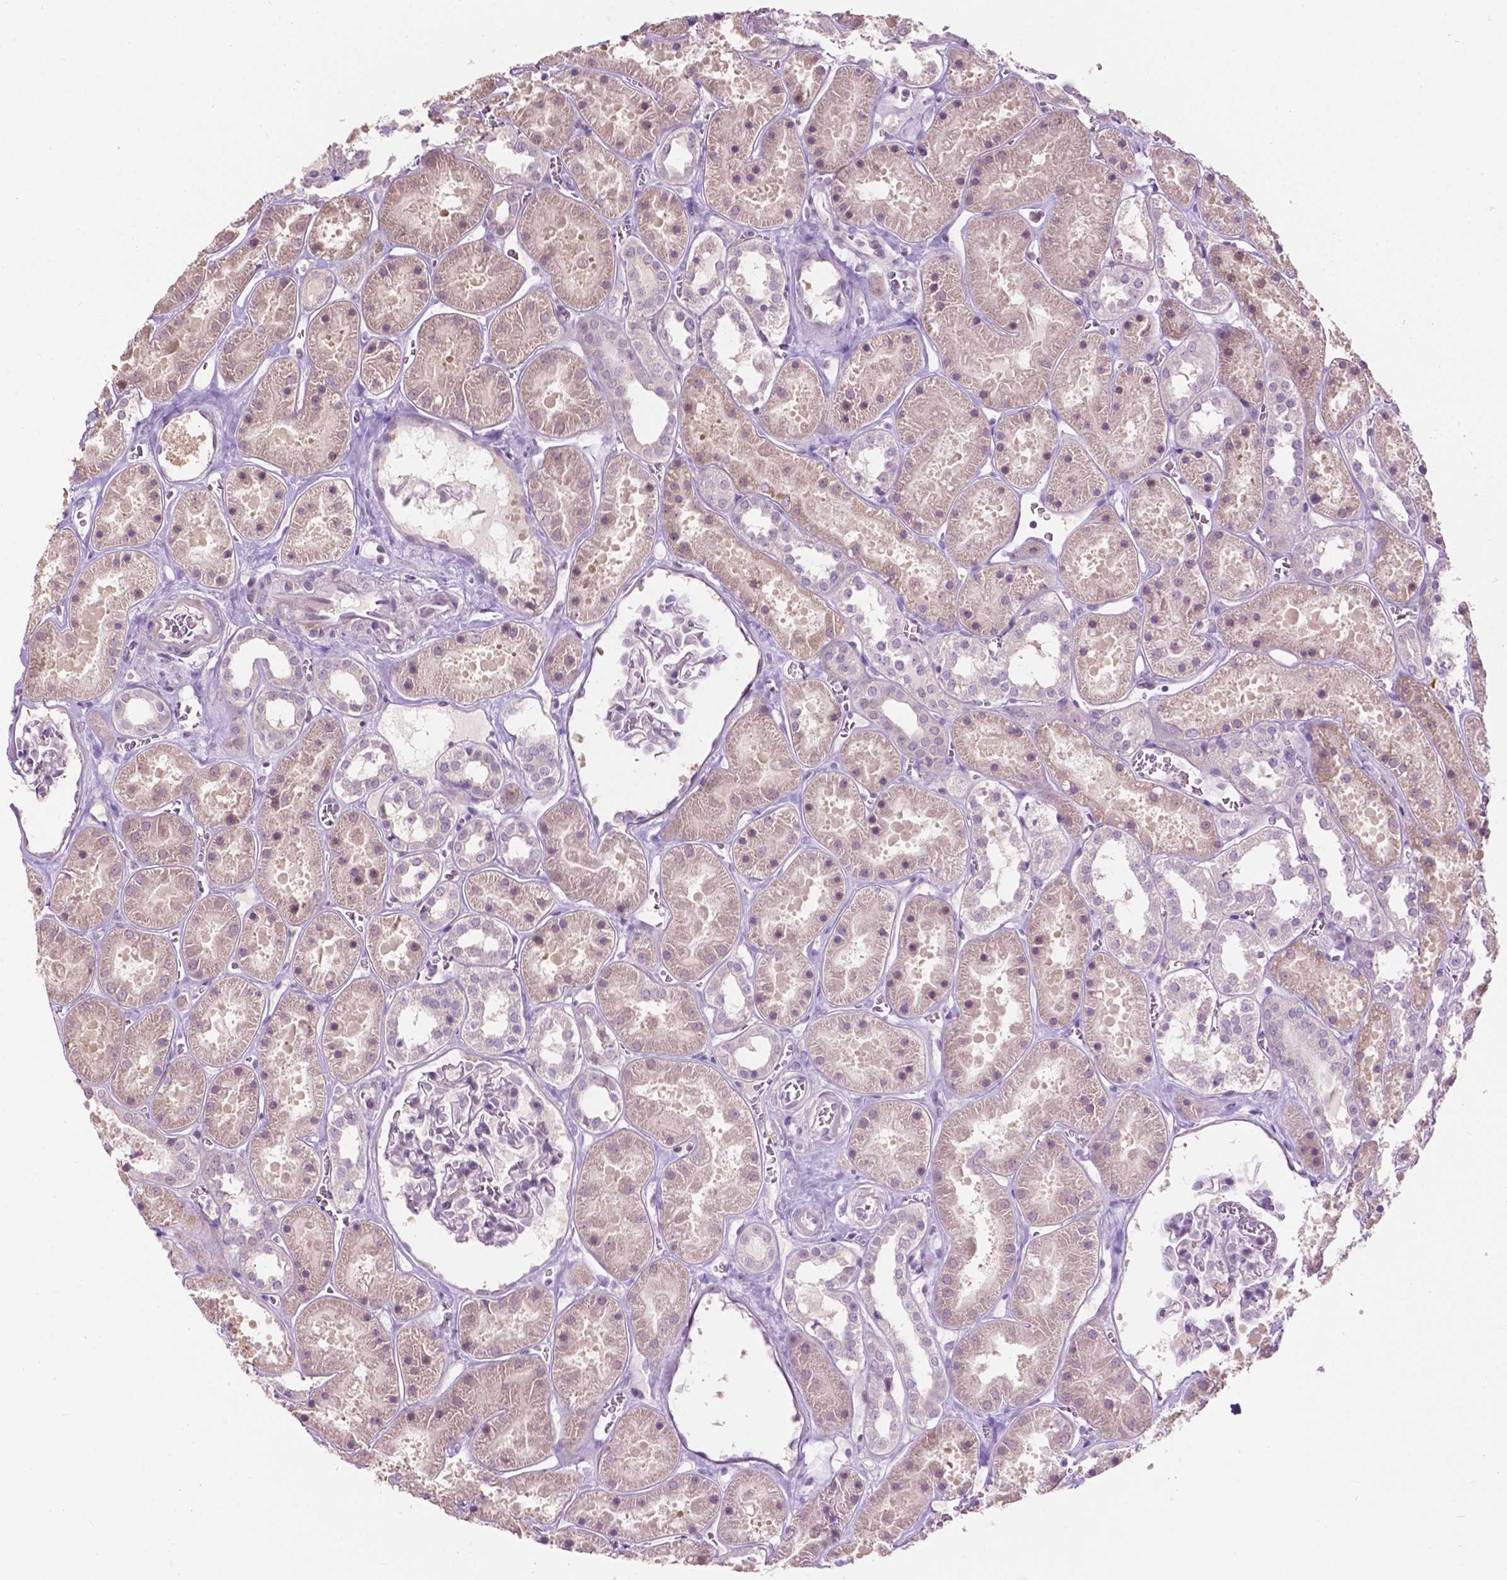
{"staining": {"intensity": "negative", "quantity": "none", "location": "none"}, "tissue": "kidney", "cell_type": "Cells in glomeruli", "image_type": "normal", "snomed": [{"axis": "morphology", "description": "Normal tissue, NOS"}, {"axis": "topography", "description": "Kidney"}], "caption": "Immunohistochemical staining of benign human kidney reveals no significant expression in cells in glomeruli. The staining was performed using DAB (3,3'-diaminobenzidine) to visualize the protein expression in brown, while the nuclei were stained in blue with hematoxylin (Magnification: 20x).", "gene": "TM6SF2", "patient": {"sex": "female", "age": 41}}